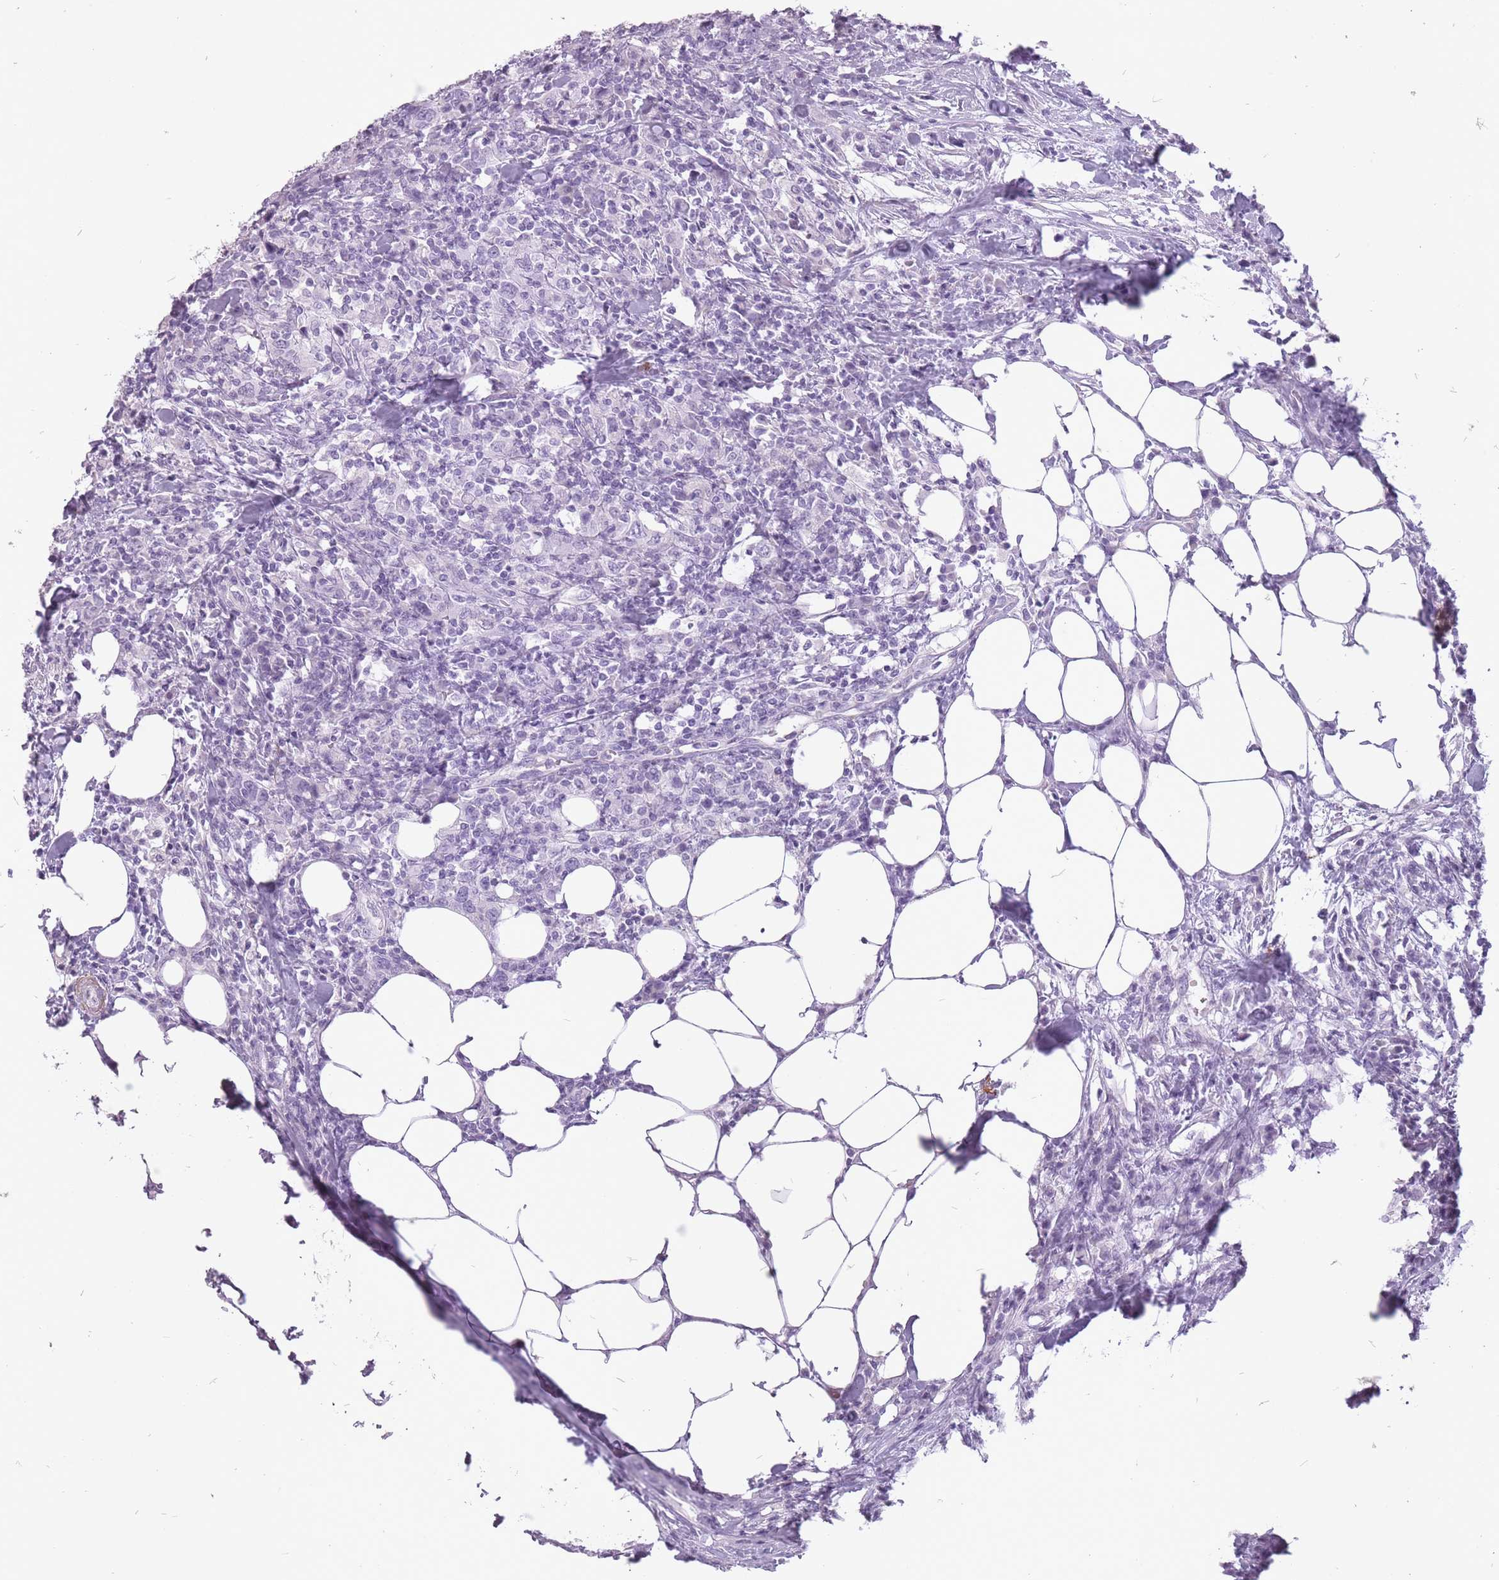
{"staining": {"intensity": "negative", "quantity": "none", "location": "none"}, "tissue": "urothelial cancer", "cell_type": "Tumor cells", "image_type": "cancer", "snomed": [{"axis": "morphology", "description": "Urothelial carcinoma, High grade"}, {"axis": "topography", "description": "Urinary bladder"}], "caption": "This micrograph is of high-grade urothelial carcinoma stained with IHC to label a protein in brown with the nuclei are counter-stained blue. There is no expression in tumor cells. Brightfield microscopy of immunohistochemistry (IHC) stained with DAB (3,3'-diaminobenzidine) (brown) and hematoxylin (blue), captured at high magnification.", "gene": "RFX4", "patient": {"sex": "male", "age": 61}}